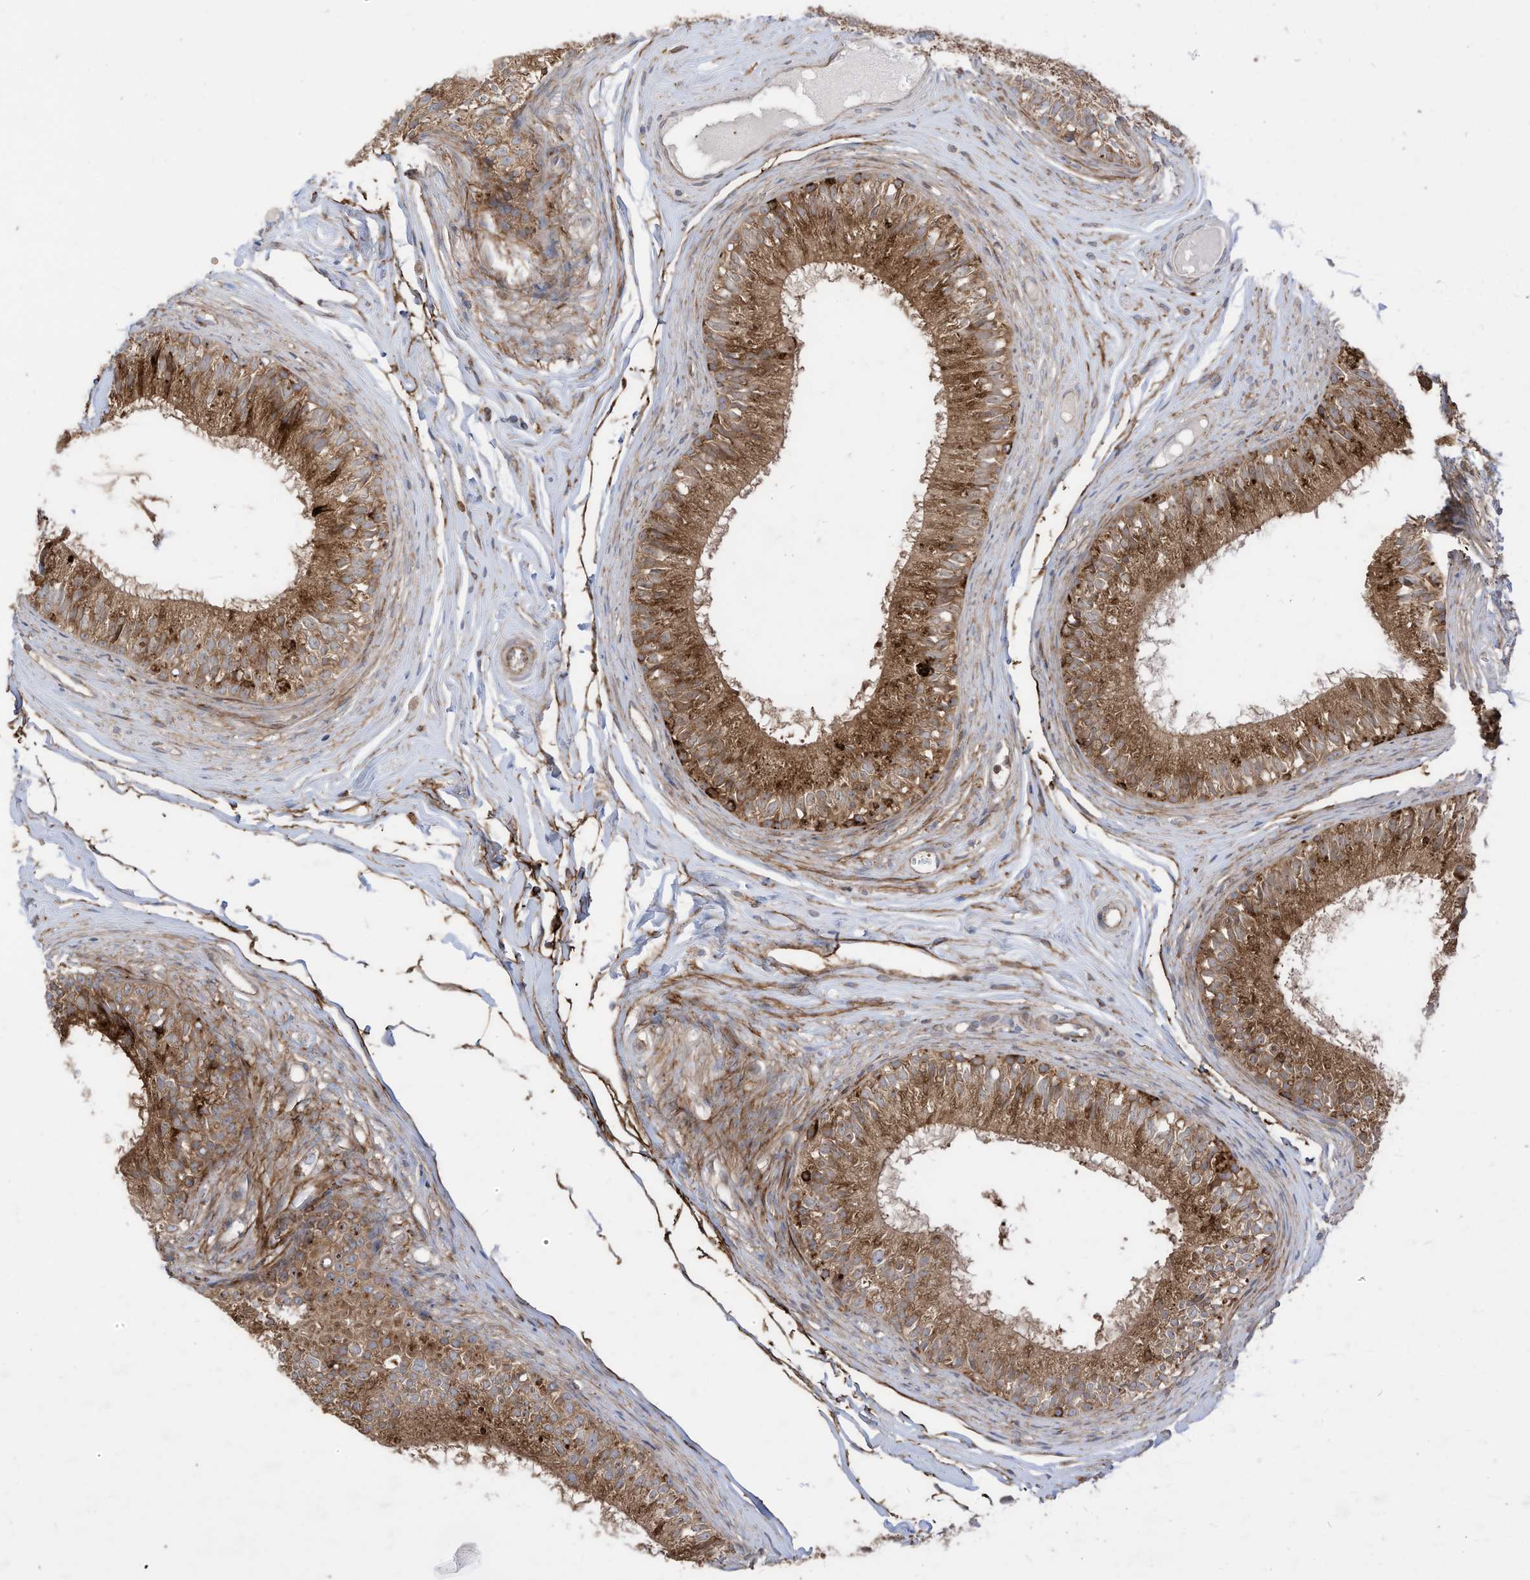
{"staining": {"intensity": "moderate", "quantity": ">75%", "location": "cytoplasmic/membranous"}, "tissue": "epididymis", "cell_type": "Glandular cells", "image_type": "normal", "snomed": [{"axis": "morphology", "description": "Normal tissue, NOS"}, {"axis": "morphology", "description": "Seminoma in situ"}, {"axis": "topography", "description": "Testis"}, {"axis": "topography", "description": "Epididymis"}], "caption": "Immunohistochemical staining of normal epididymis demonstrates medium levels of moderate cytoplasmic/membranous expression in approximately >75% of glandular cells.", "gene": "TRNAU1AP", "patient": {"sex": "male", "age": 28}}